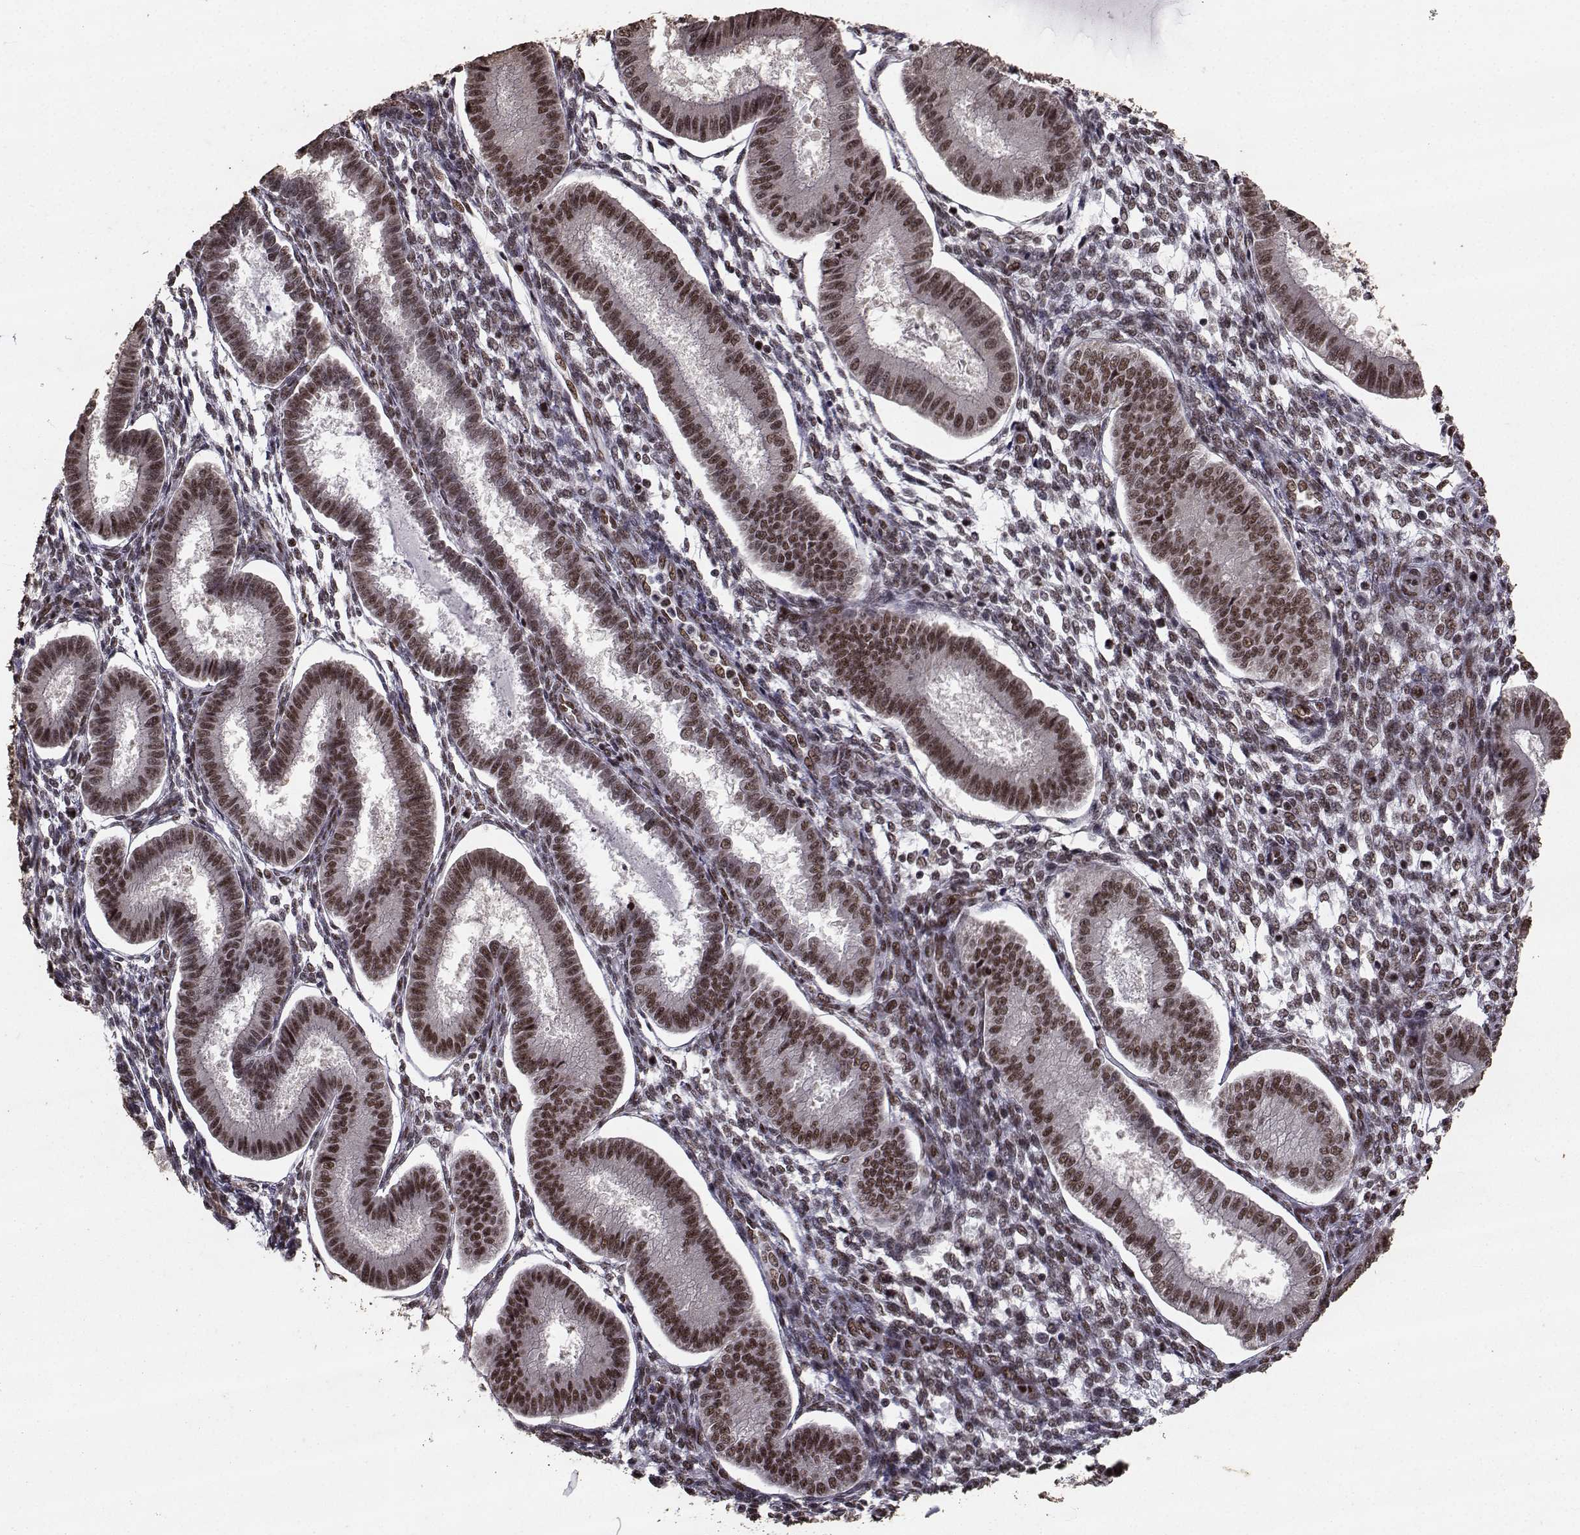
{"staining": {"intensity": "strong", "quantity": ">75%", "location": "nuclear"}, "tissue": "endometrium", "cell_type": "Cells in endometrial stroma", "image_type": "normal", "snomed": [{"axis": "morphology", "description": "Normal tissue, NOS"}, {"axis": "topography", "description": "Endometrium"}], "caption": "Protein analysis of benign endometrium shows strong nuclear expression in about >75% of cells in endometrial stroma.", "gene": "SF1", "patient": {"sex": "female", "age": 43}}